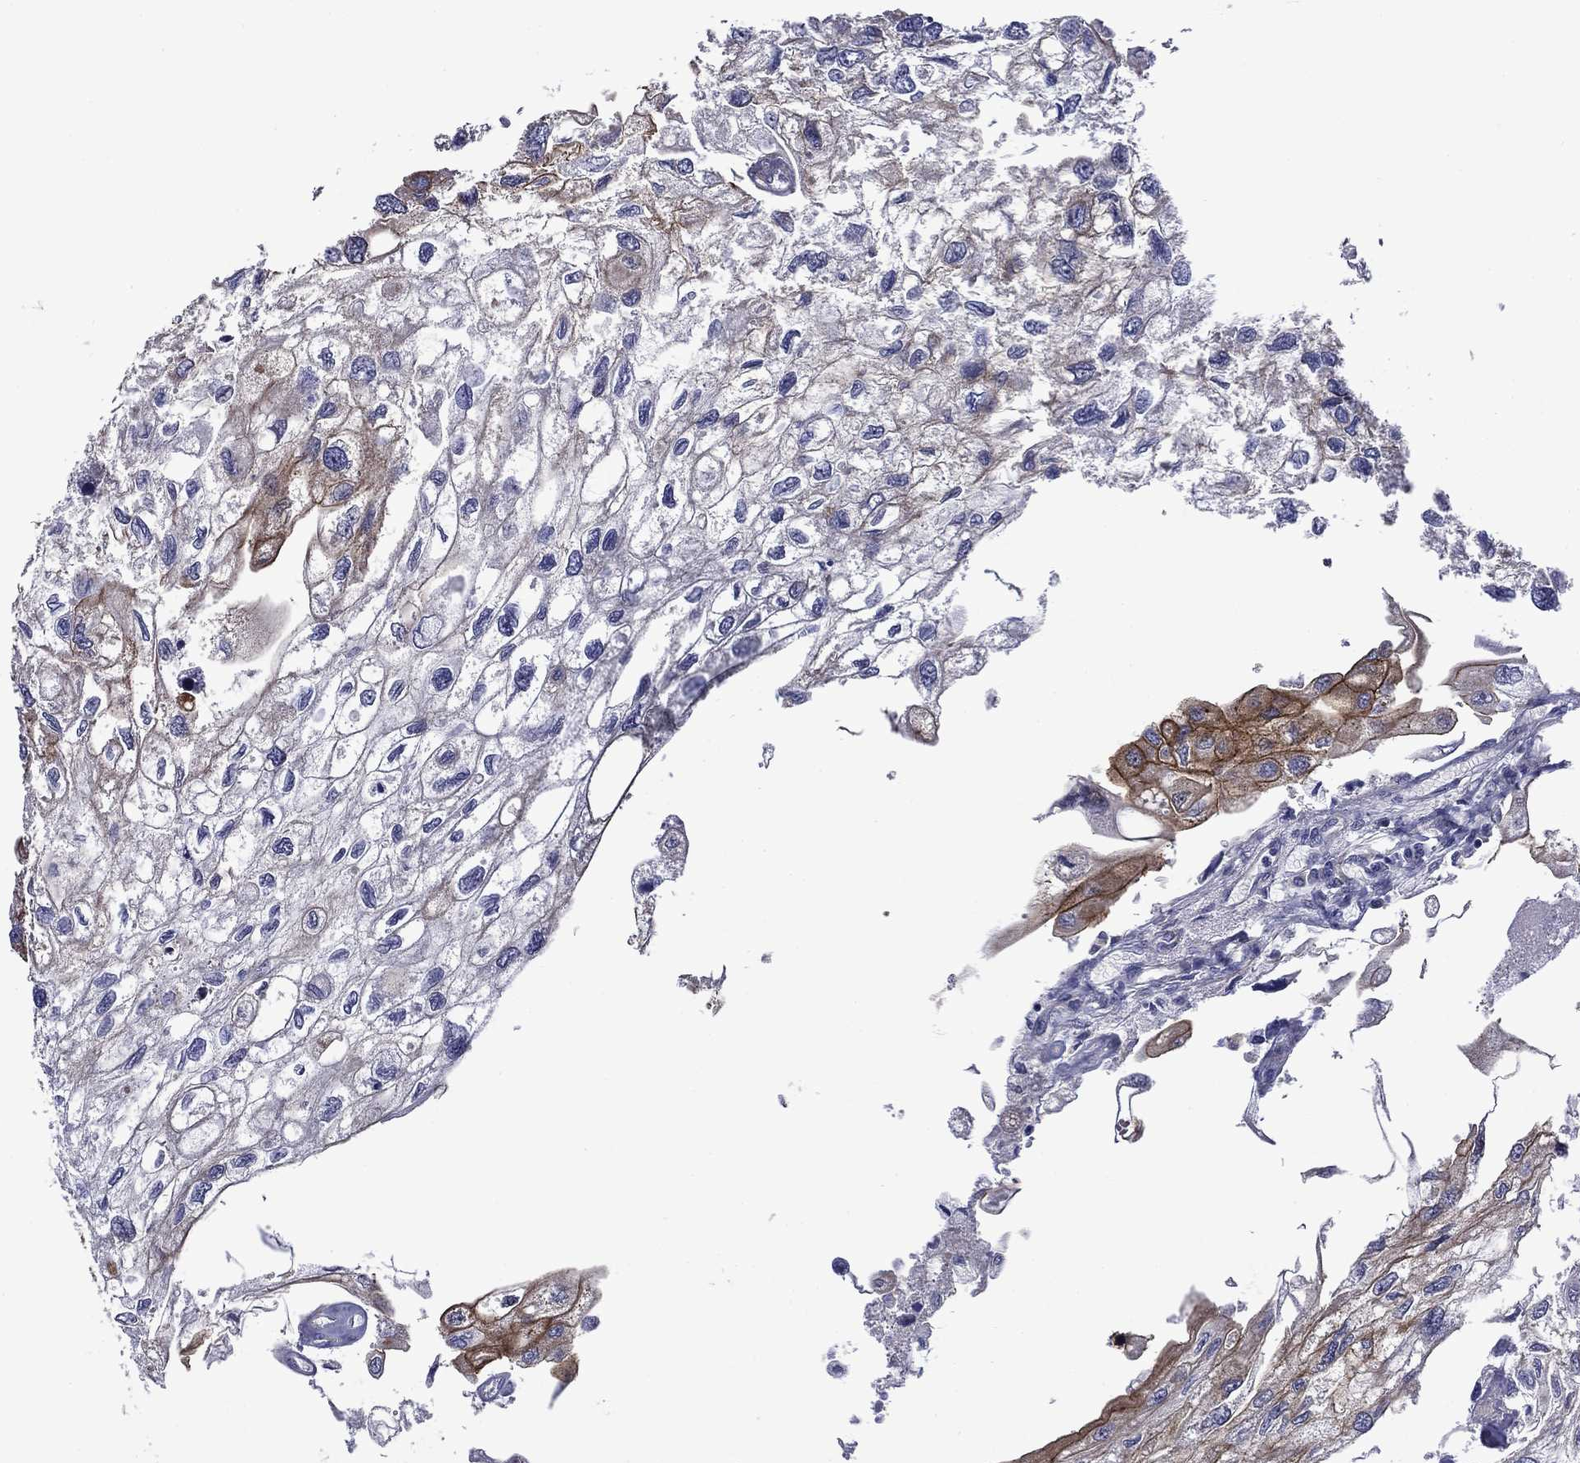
{"staining": {"intensity": "strong", "quantity": "<25%", "location": "cytoplasmic/membranous"}, "tissue": "urothelial cancer", "cell_type": "Tumor cells", "image_type": "cancer", "snomed": [{"axis": "morphology", "description": "Urothelial carcinoma, High grade"}, {"axis": "topography", "description": "Urinary bladder"}], "caption": "Urothelial cancer tissue displays strong cytoplasmic/membranous positivity in approximately <25% of tumor cells, visualized by immunohistochemistry. The staining is performed using DAB (3,3'-diaminobenzidine) brown chromogen to label protein expression. The nuclei are counter-stained blue using hematoxylin.", "gene": "LMO7", "patient": {"sex": "male", "age": 59}}